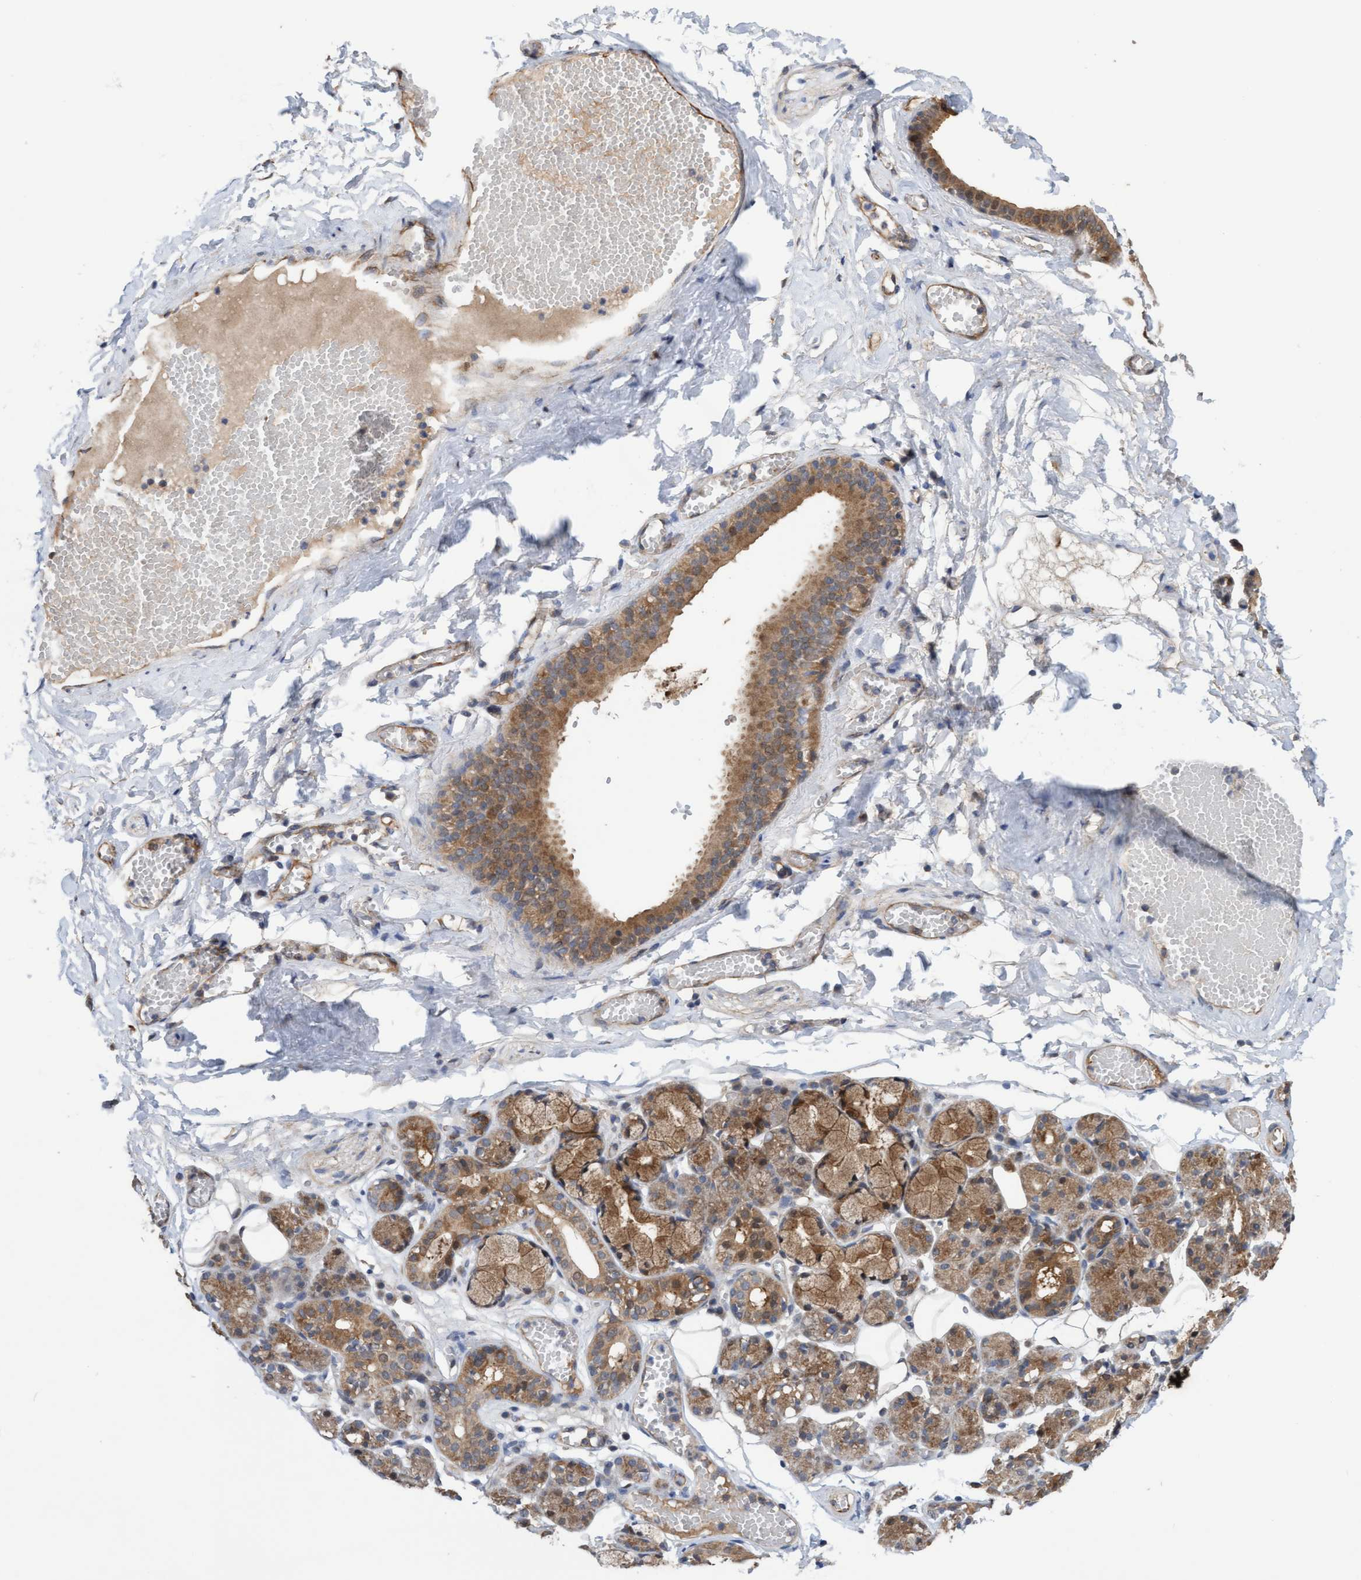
{"staining": {"intensity": "moderate", "quantity": ">75%", "location": "cytoplasmic/membranous"}, "tissue": "salivary gland", "cell_type": "Glandular cells", "image_type": "normal", "snomed": [{"axis": "morphology", "description": "Normal tissue, NOS"}, {"axis": "topography", "description": "Salivary gland"}], "caption": "This image displays immunohistochemistry staining of benign salivary gland, with medium moderate cytoplasmic/membranous positivity in approximately >75% of glandular cells.", "gene": "ITFG1", "patient": {"sex": "male", "age": 63}}